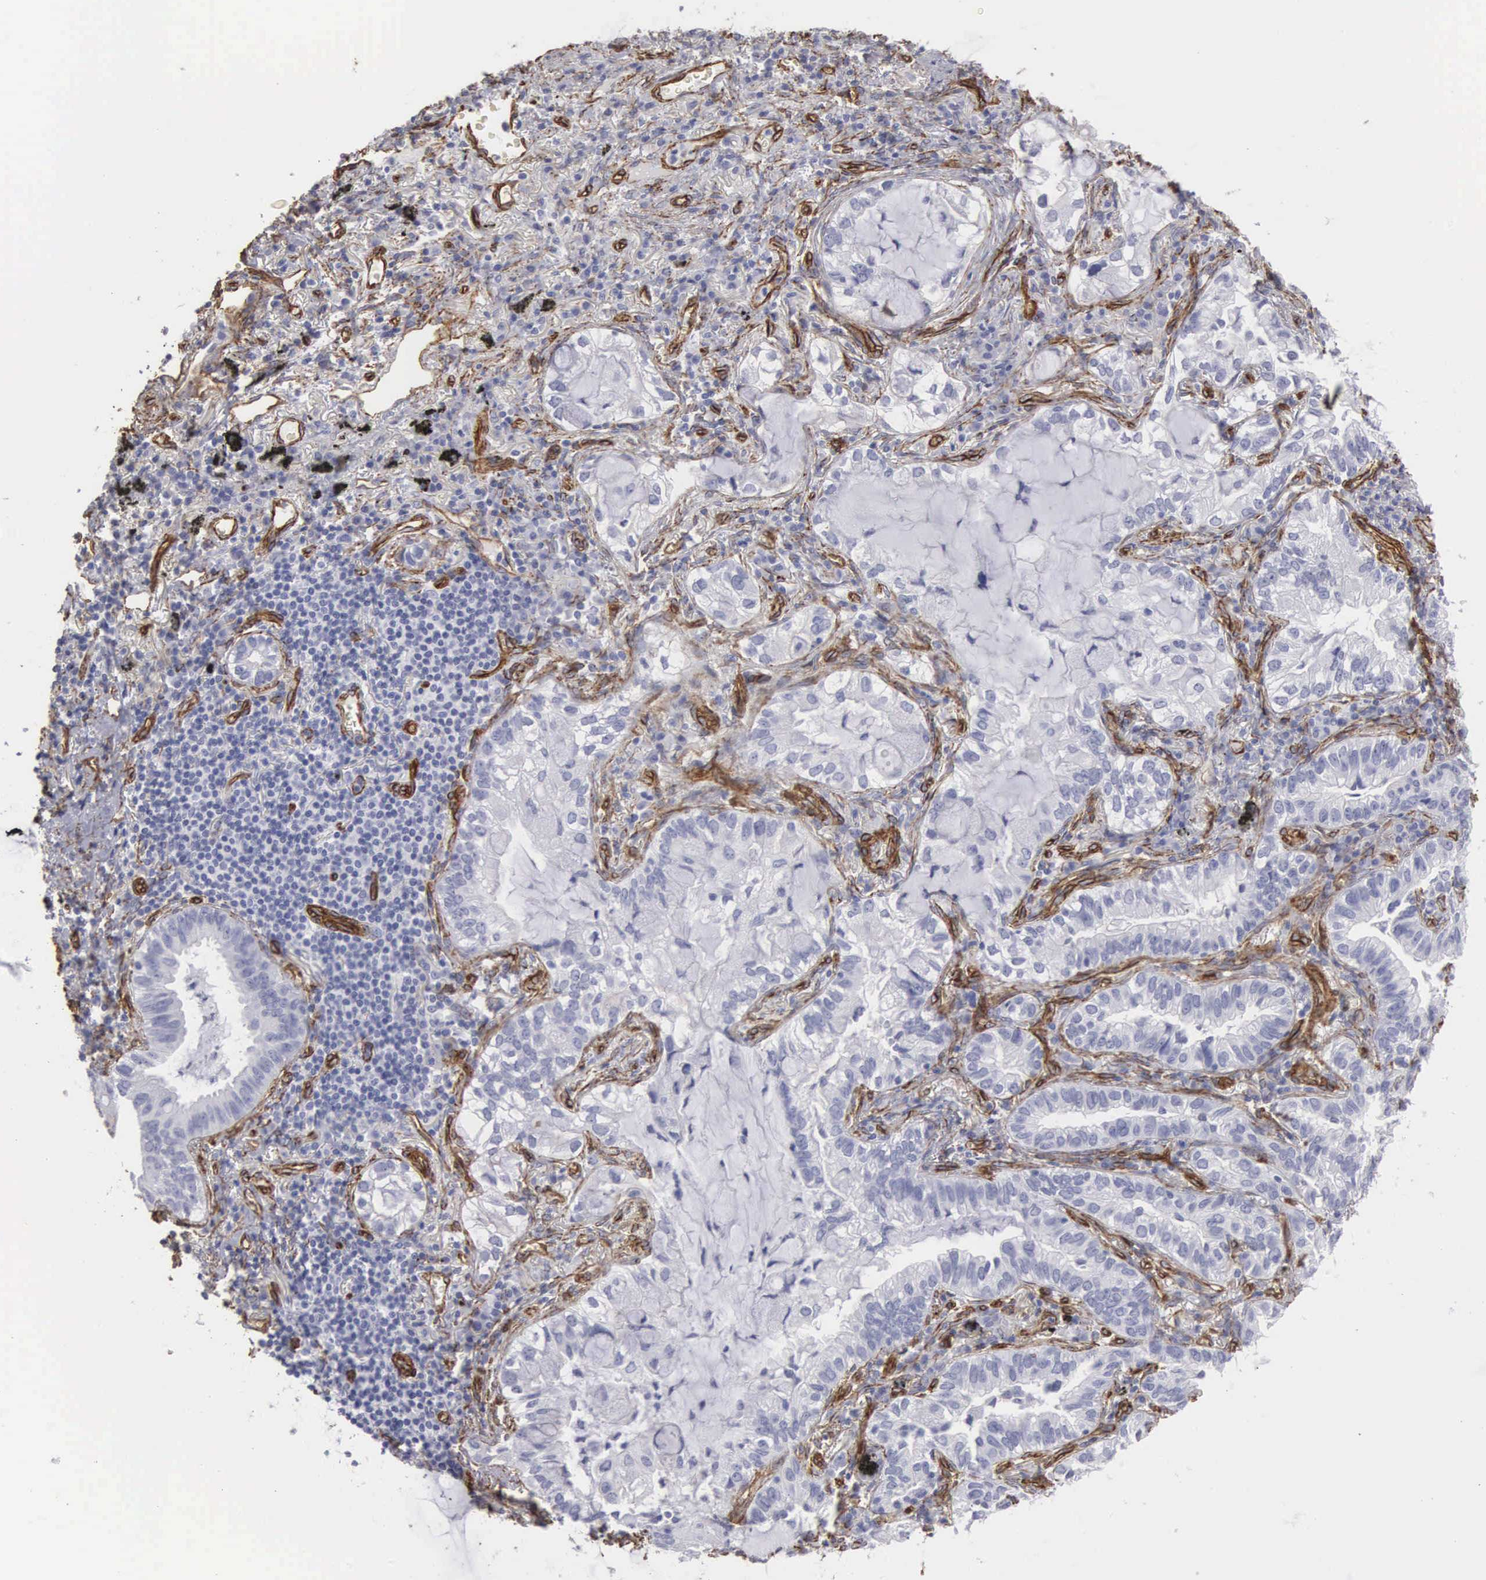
{"staining": {"intensity": "negative", "quantity": "none", "location": "none"}, "tissue": "lung cancer", "cell_type": "Tumor cells", "image_type": "cancer", "snomed": [{"axis": "morphology", "description": "Adenocarcinoma, NOS"}, {"axis": "topography", "description": "Lung"}], "caption": "Tumor cells are negative for protein expression in human lung adenocarcinoma.", "gene": "MAGEB10", "patient": {"sex": "female", "age": 50}}